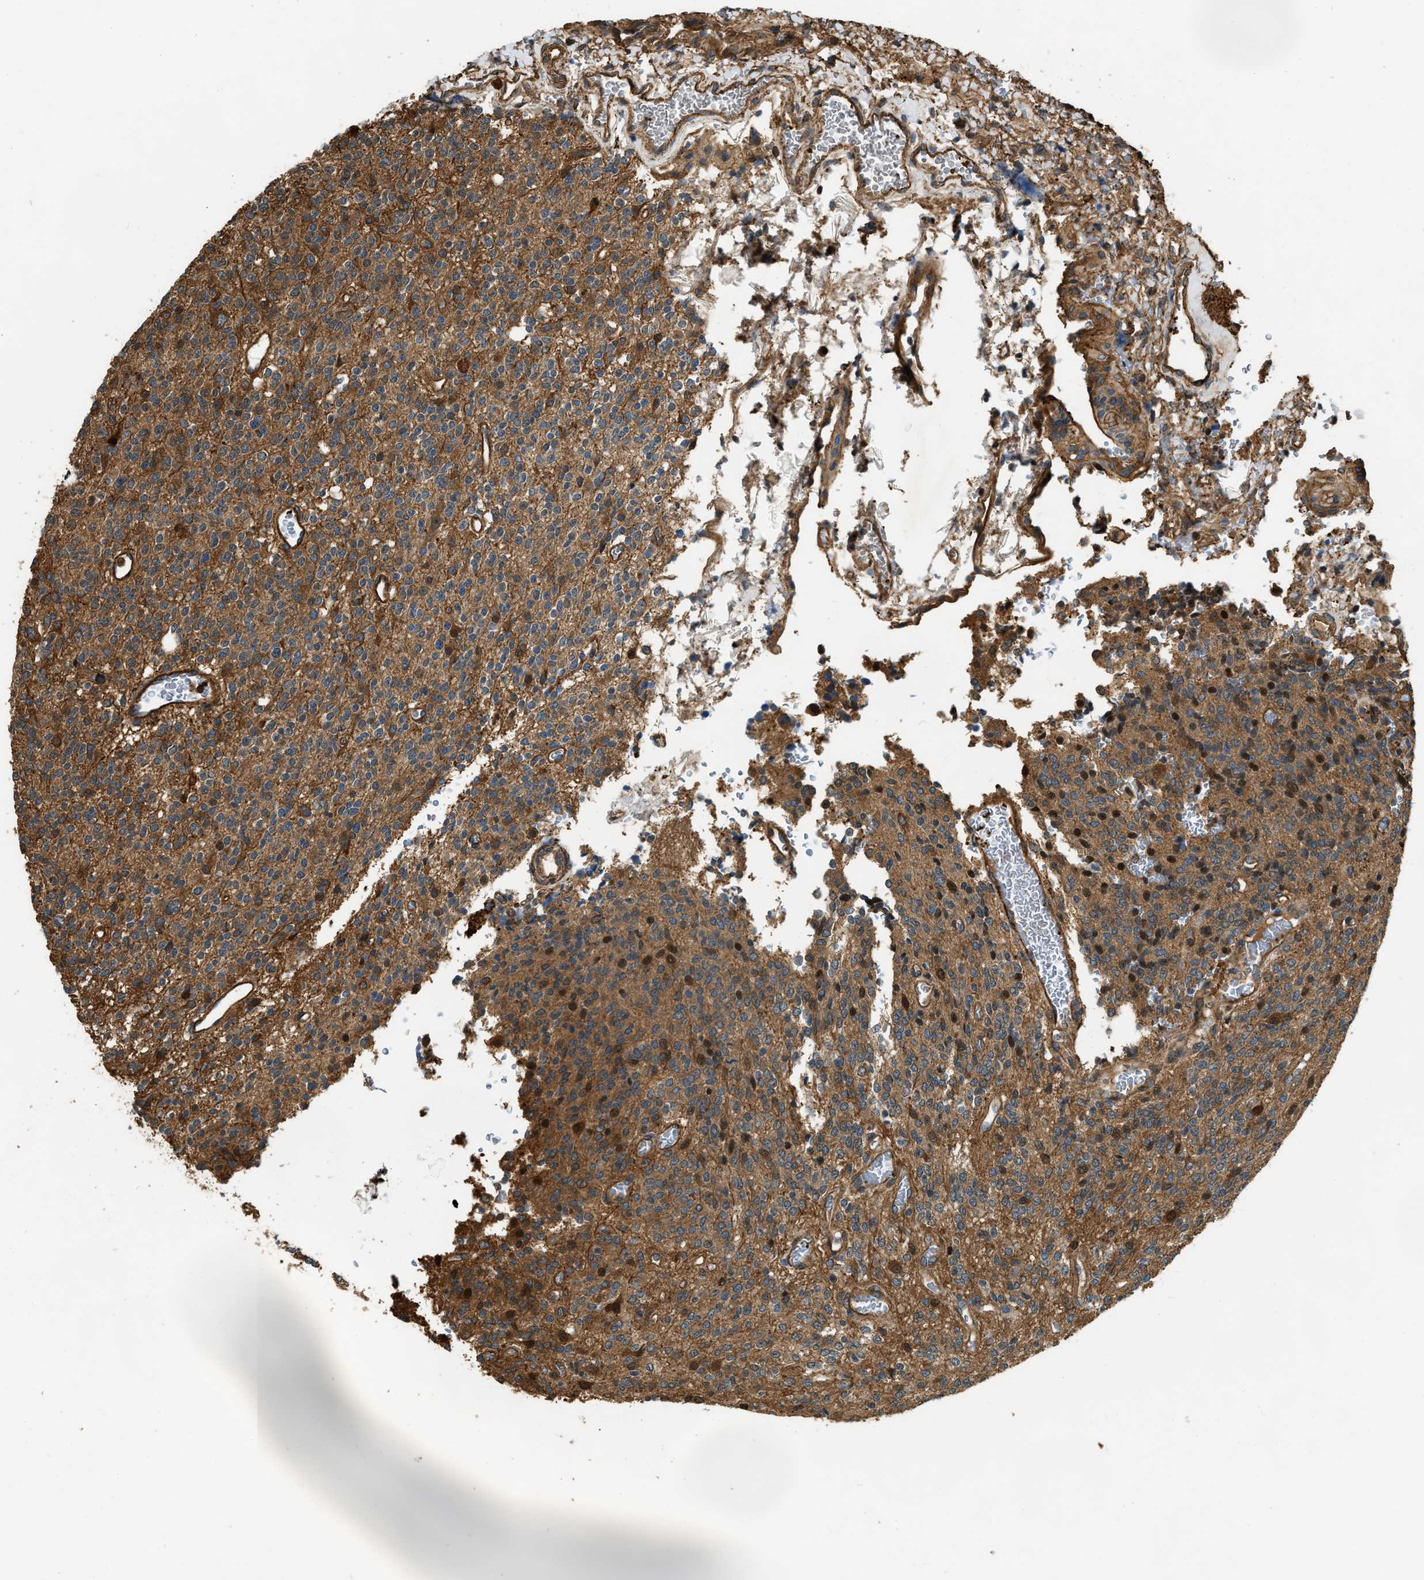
{"staining": {"intensity": "moderate", "quantity": ">75%", "location": "cytoplasmic/membranous"}, "tissue": "glioma", "cell_type": "Tumor cells", "image_type": "cancer", "snomed": [{"axis": "morphology", "description": "Glioma, malignant, High grade"}, {"axis": "topography", "description": "Brain"}], "caption": "Glioma stained with a protein marker exhibits moderate staining in tumor cells.", "gene": "YARS1", "patient": {"sex": "male", "age": 34}}